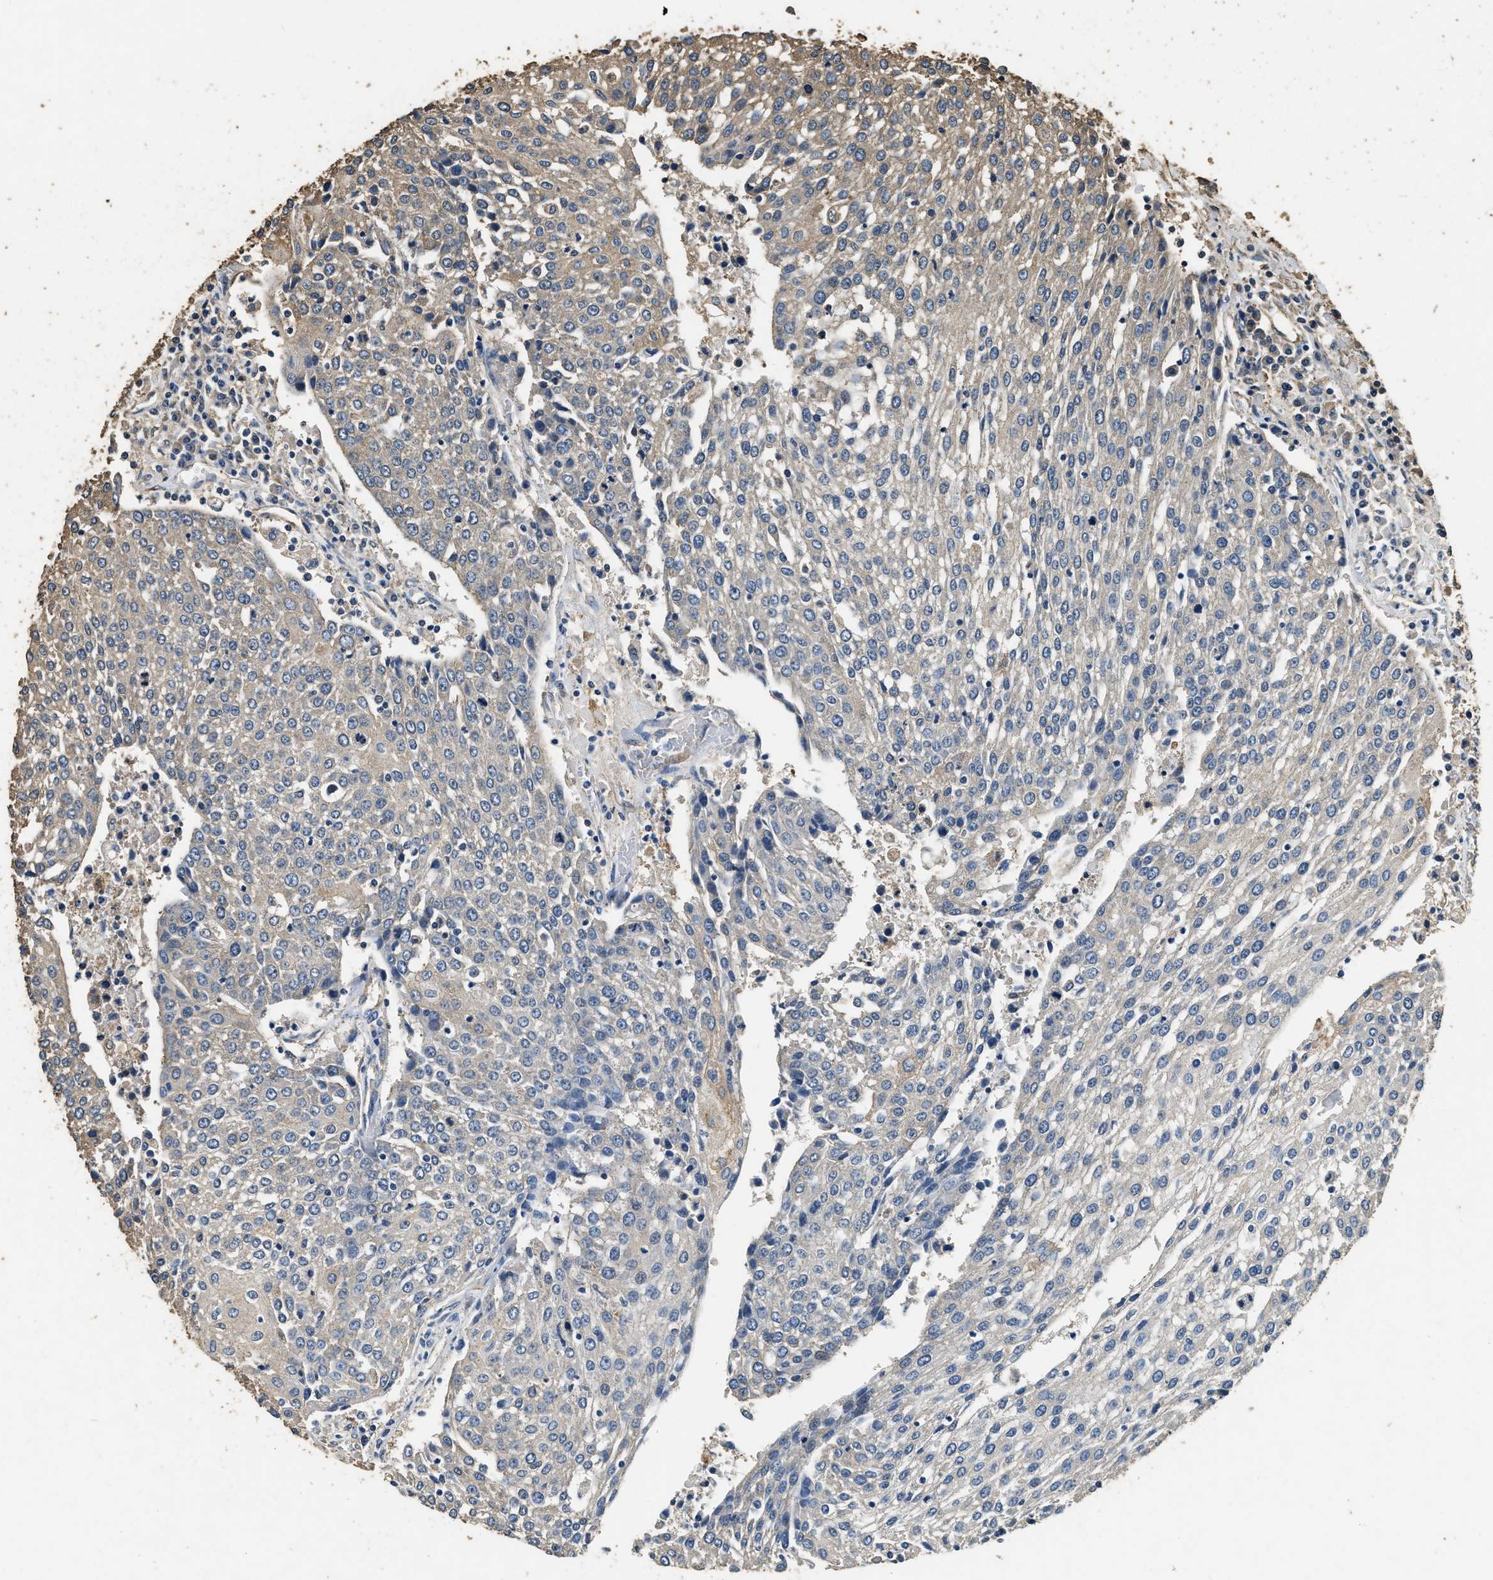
{"staining": {"intensity": "weak", "quantity": "<25%", "location": "cytoplasmic/membranous"}, "tissue": "urothelial cancer", "cell_type": "Tumor cells", "image_type": "cancer", "snomed": [{"axis": "morphology", "description": "Urothelial carcinoma, High grade"}, {"axis": "topography", "description": "Urinary bladder"}], "caption": "The image displays no significant expression in tumor cells of high-grade urothelial carcinoma.", "gene": "MIB1", "patient": {"sex": "female", "age": 85}}